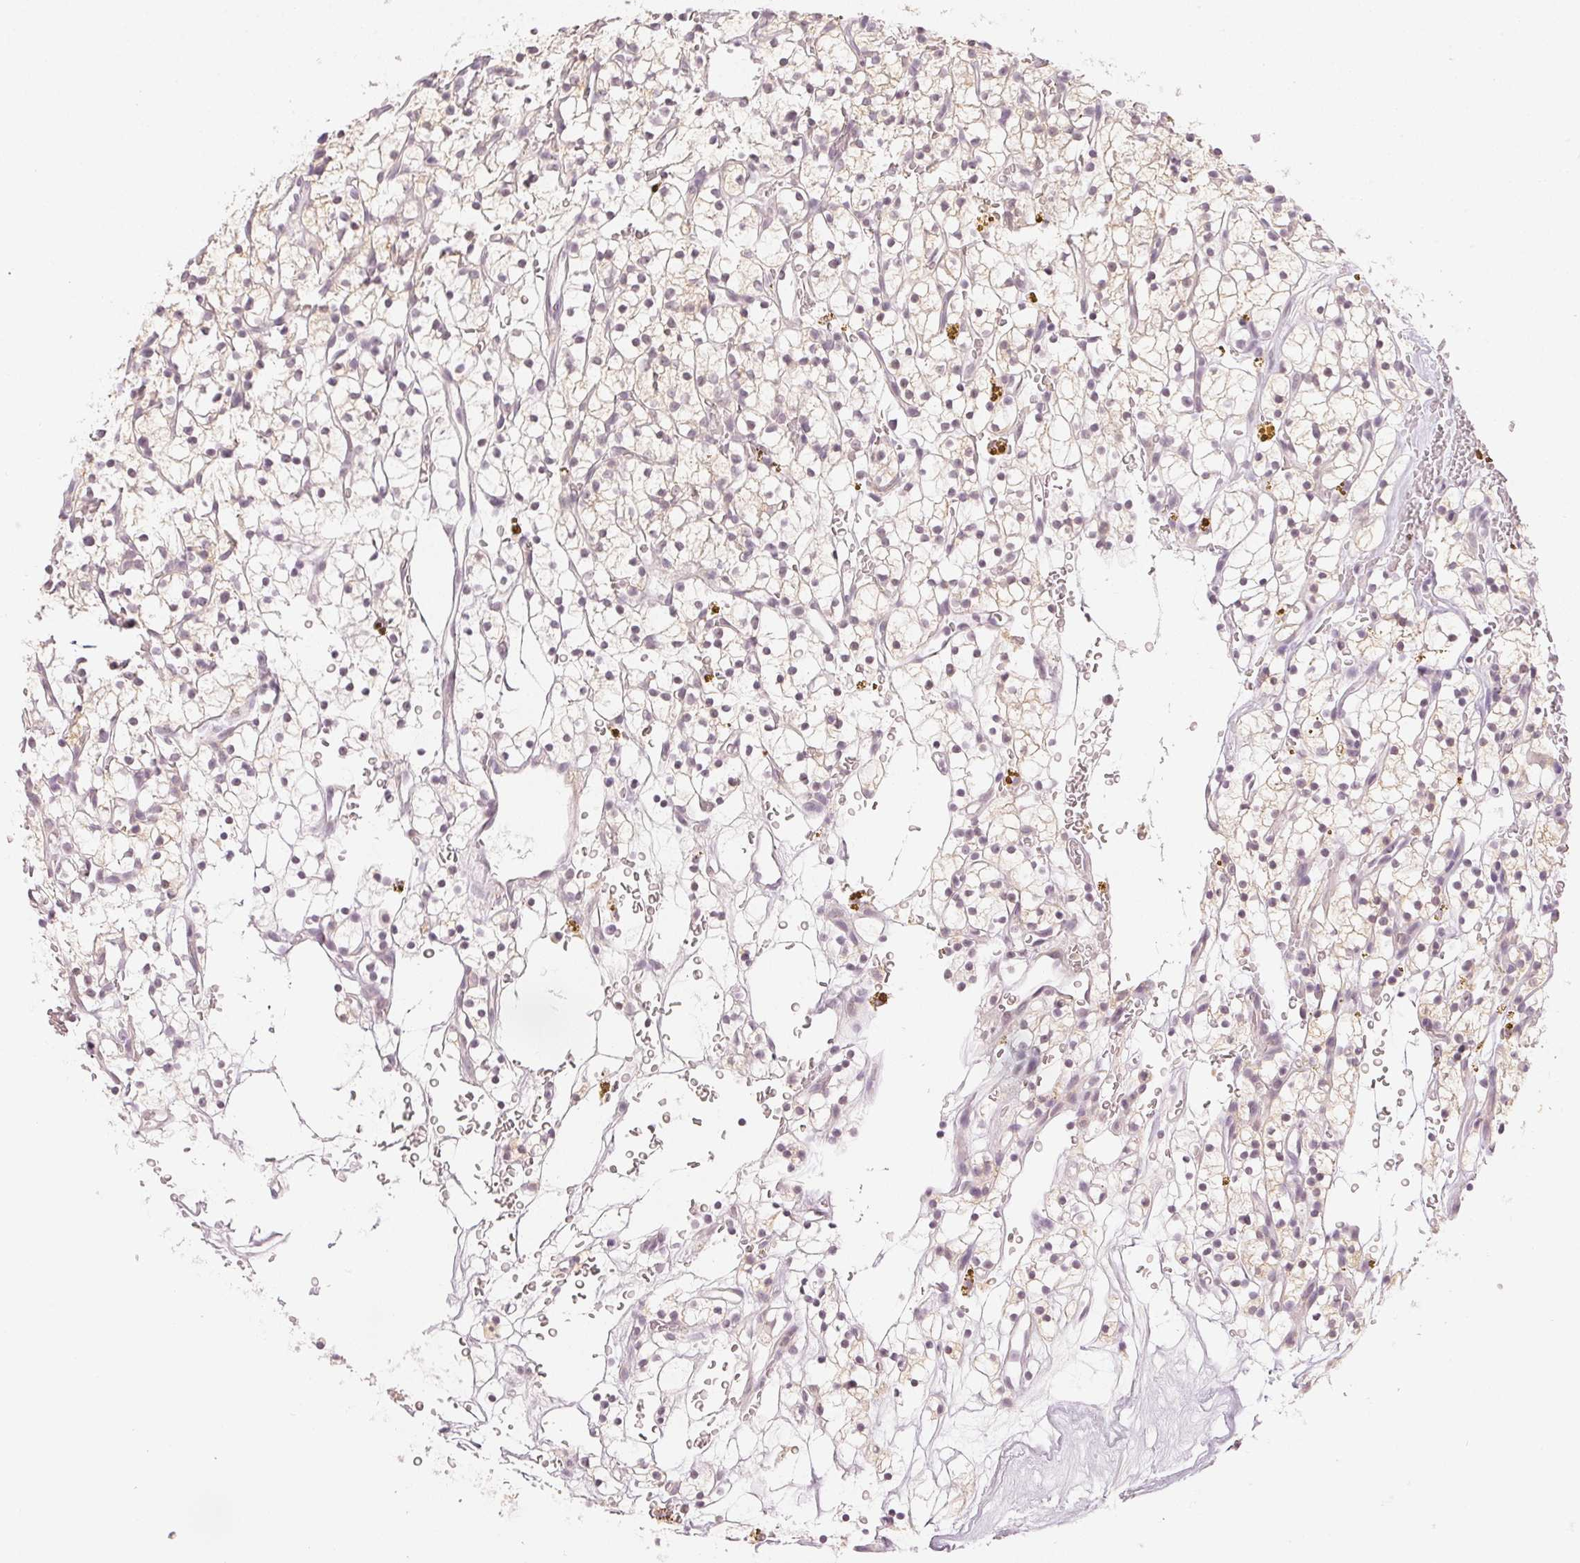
{"staining": {"intensity": "negative", "quantity": "none", "location": "none"}, "tissue": "renal cancer", "cell_type": "Tumor cells", "image_type": "cancer", "snomed": [{"axis": "morphology", "description": "Adenocarcinoma, NOS"}, {"axis": "topography", "description": "Kidney"}], "caption": "The micrograph shows no significant expression in tumor cells of renal adenocarcinoma.", "gene": "KPRP", "patient": {"sex": "female", "age": 64}}